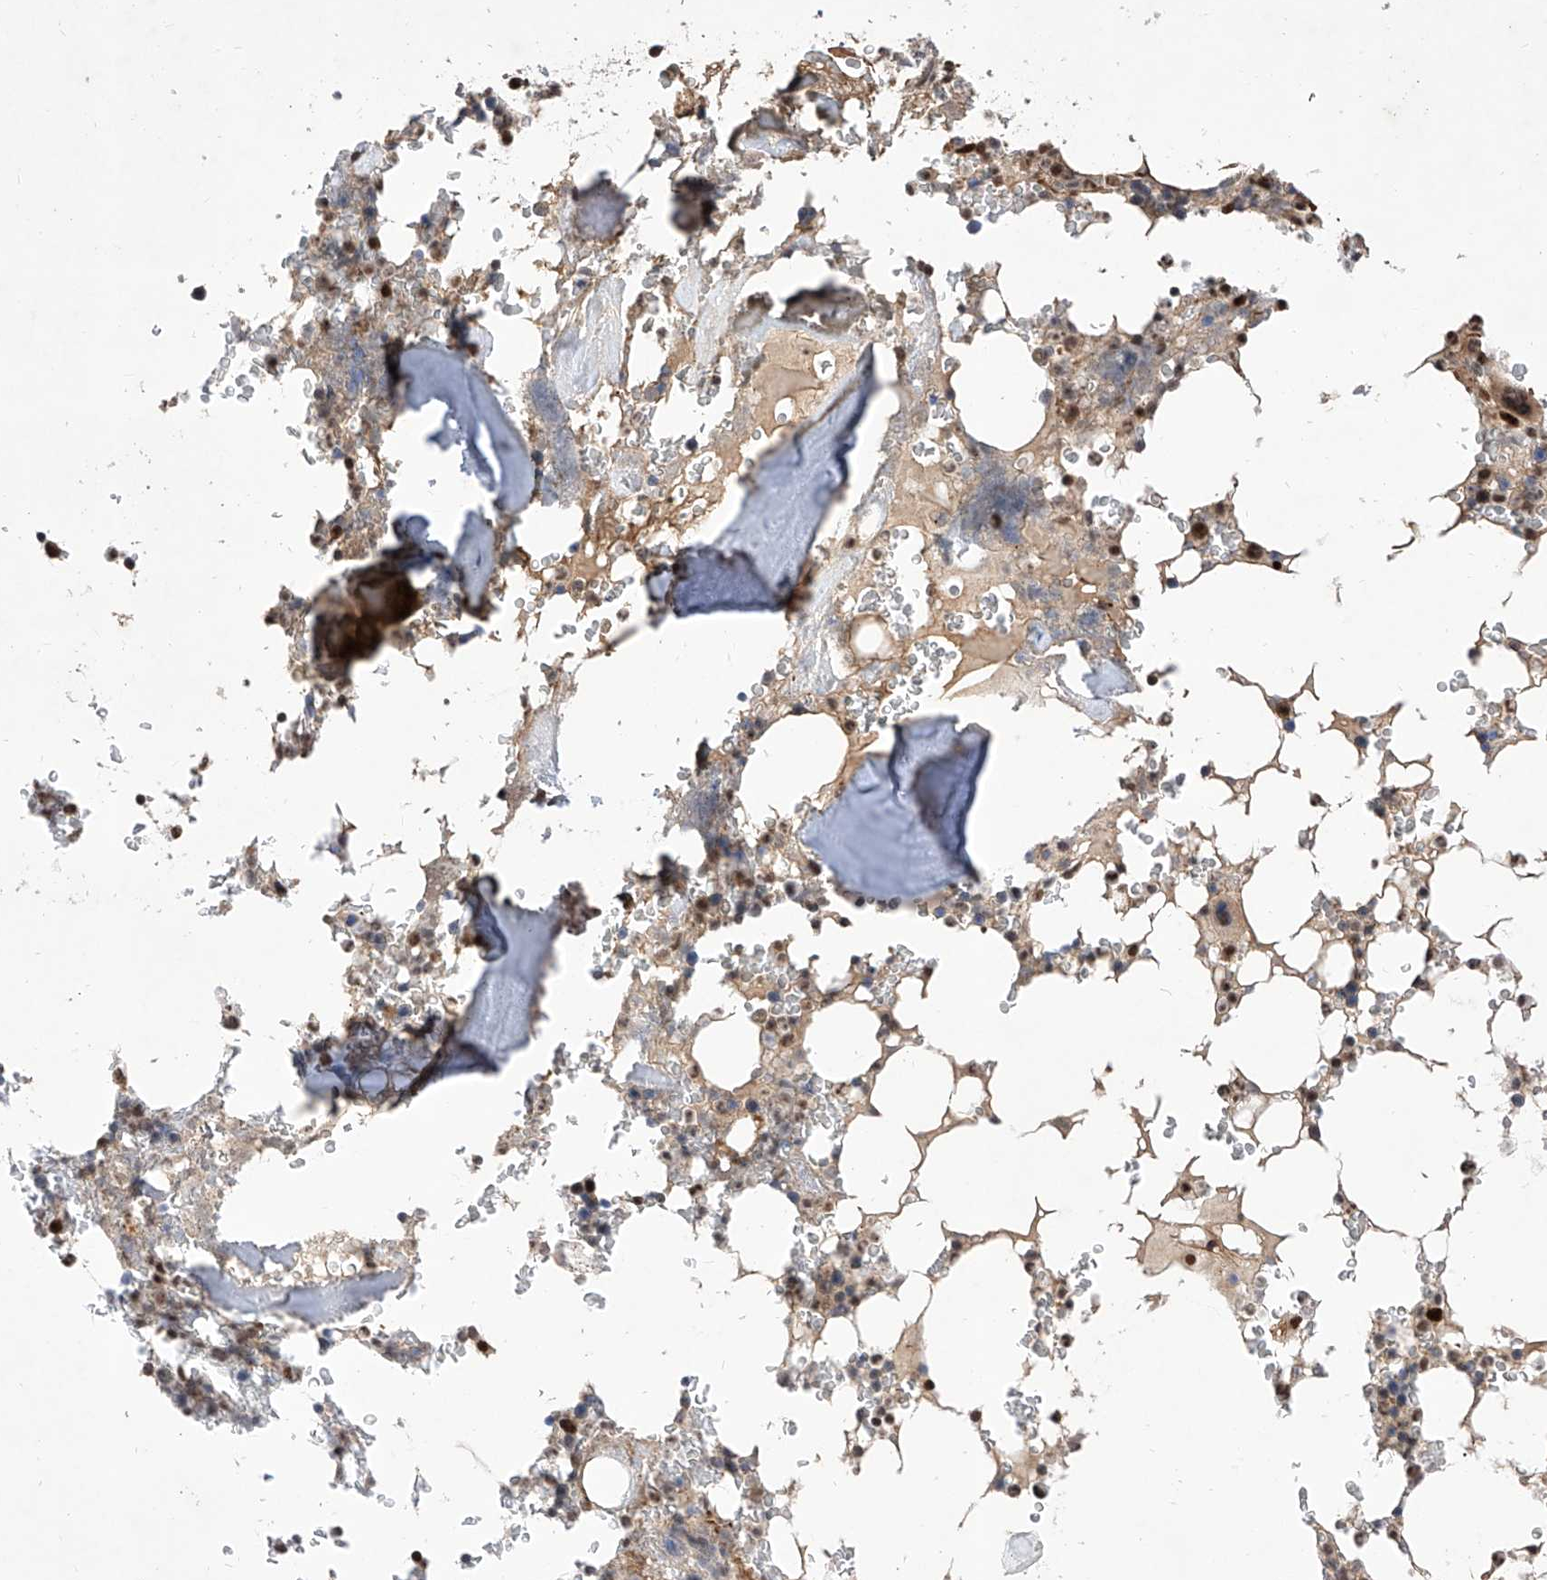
{"staining": {"intensity": "strong", "quantity": "<25%", "location": "nuclear"}, "tissue": "bone marrow", "cell_type": "Hematopoietic cells", "image_type": "normal", "snomed": [{"axis": "morphology", "description": "Normal tissue, NOS"}, {"axis": "topography", "description": "Bone marrow"}], "caption": "Protein staining shows strong nuclear staining in about <25% of hematopoietic cells in normal bone marrow.", "gene": "LGR4", "patient": {"sex": "male", "age": 58}}